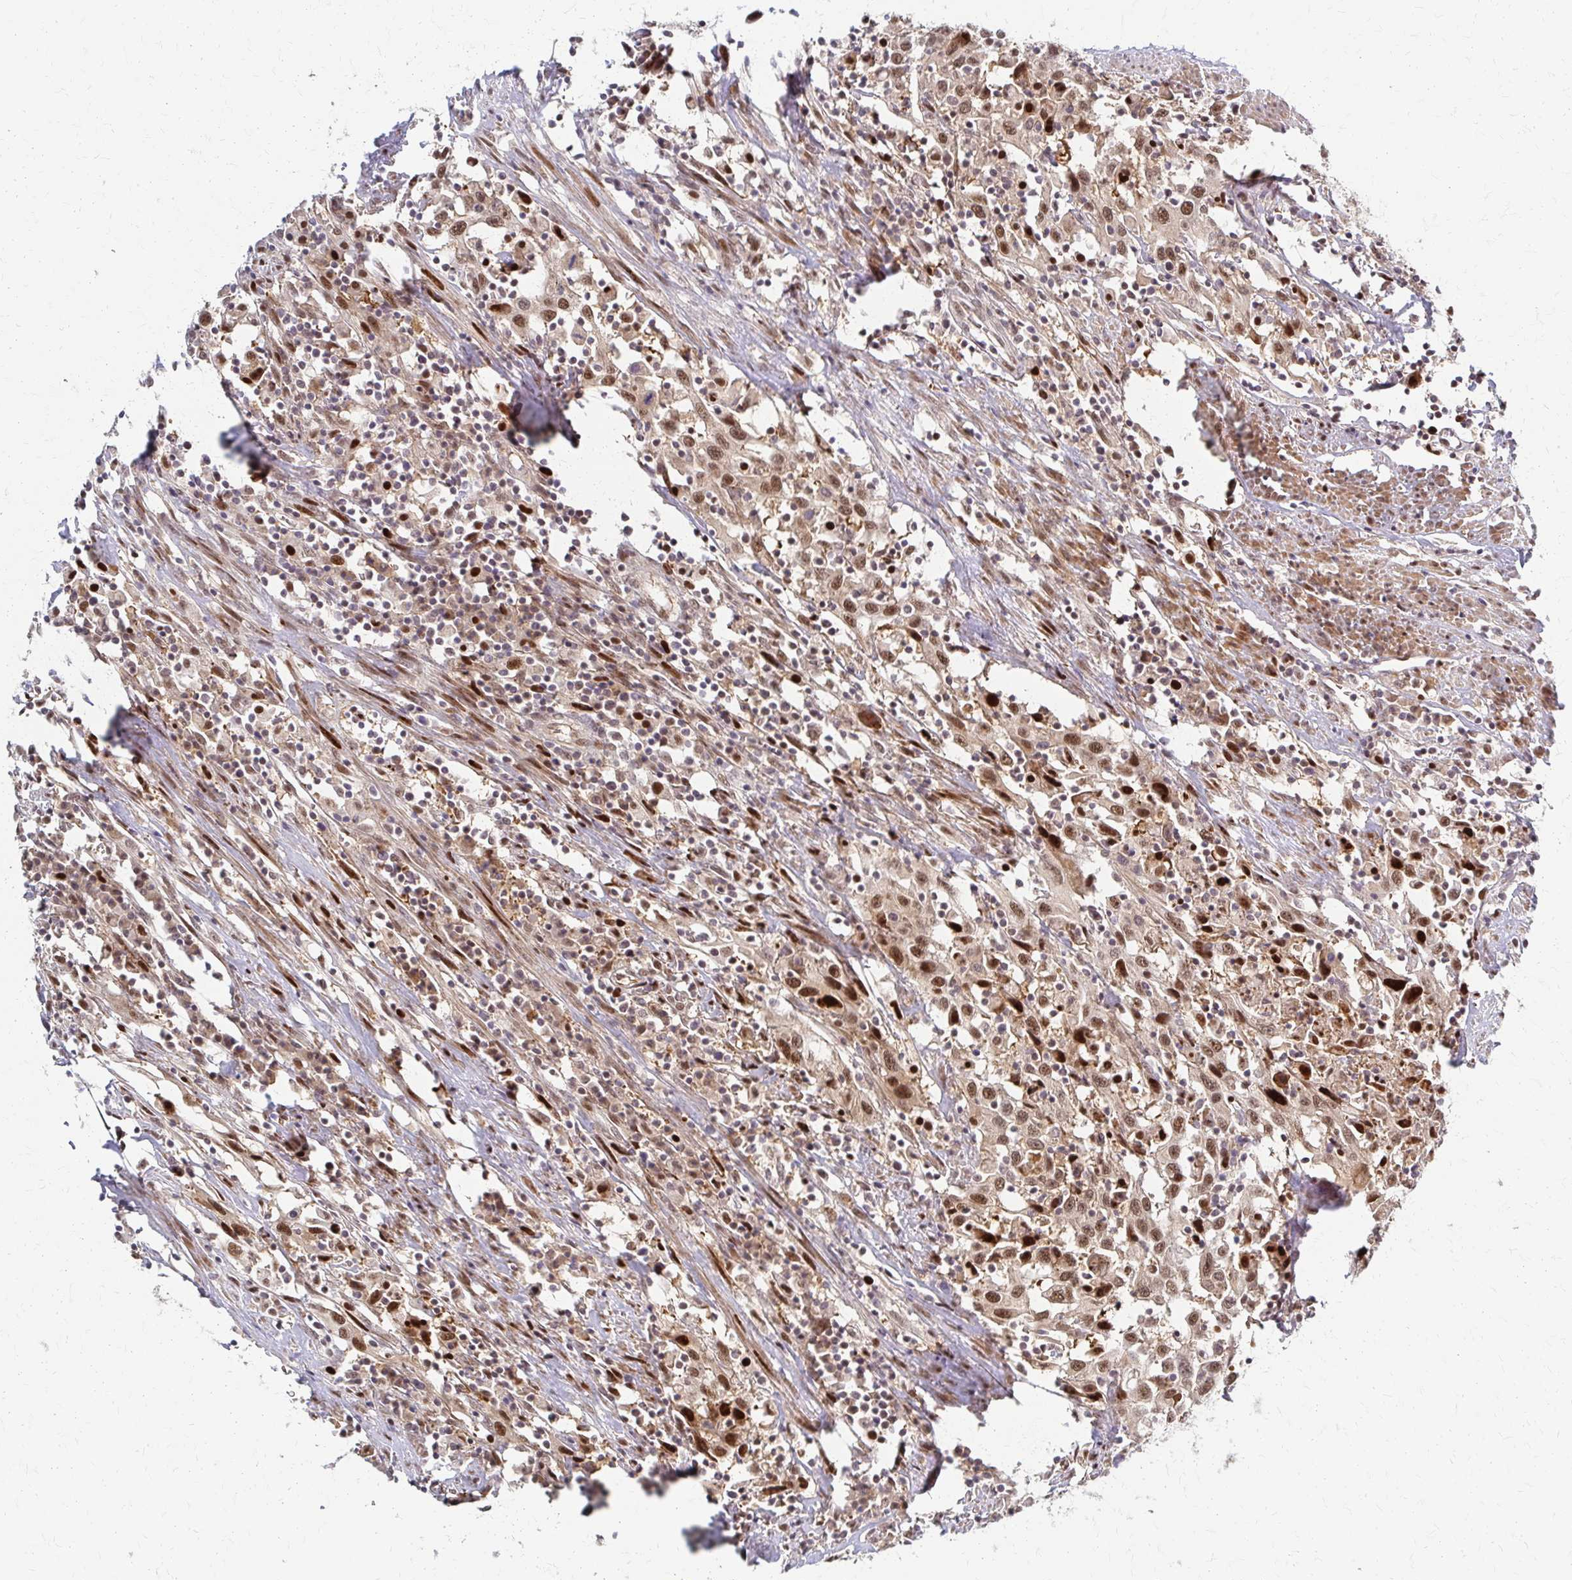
{"staining": {"intensity": "moderate", "quantity": ">75%", "location": "nuclear"}, "tissue": "urothelial cancer", "cell_type": "Tumor cells", "image_type": "cancer", "snomed": [{"axis": "morphology", "description": "Urothelial carcinoma, High grade"}, {"axis": "topography", "description": "Urinary bladder"}], "caption": "Human urothelial cancer stained for a protein (brown) shows moderate nuclear positive staining in about >75% of tumor cells.", "gene": "PSMD7", "patient": {"sex": "male", "age": 61}}